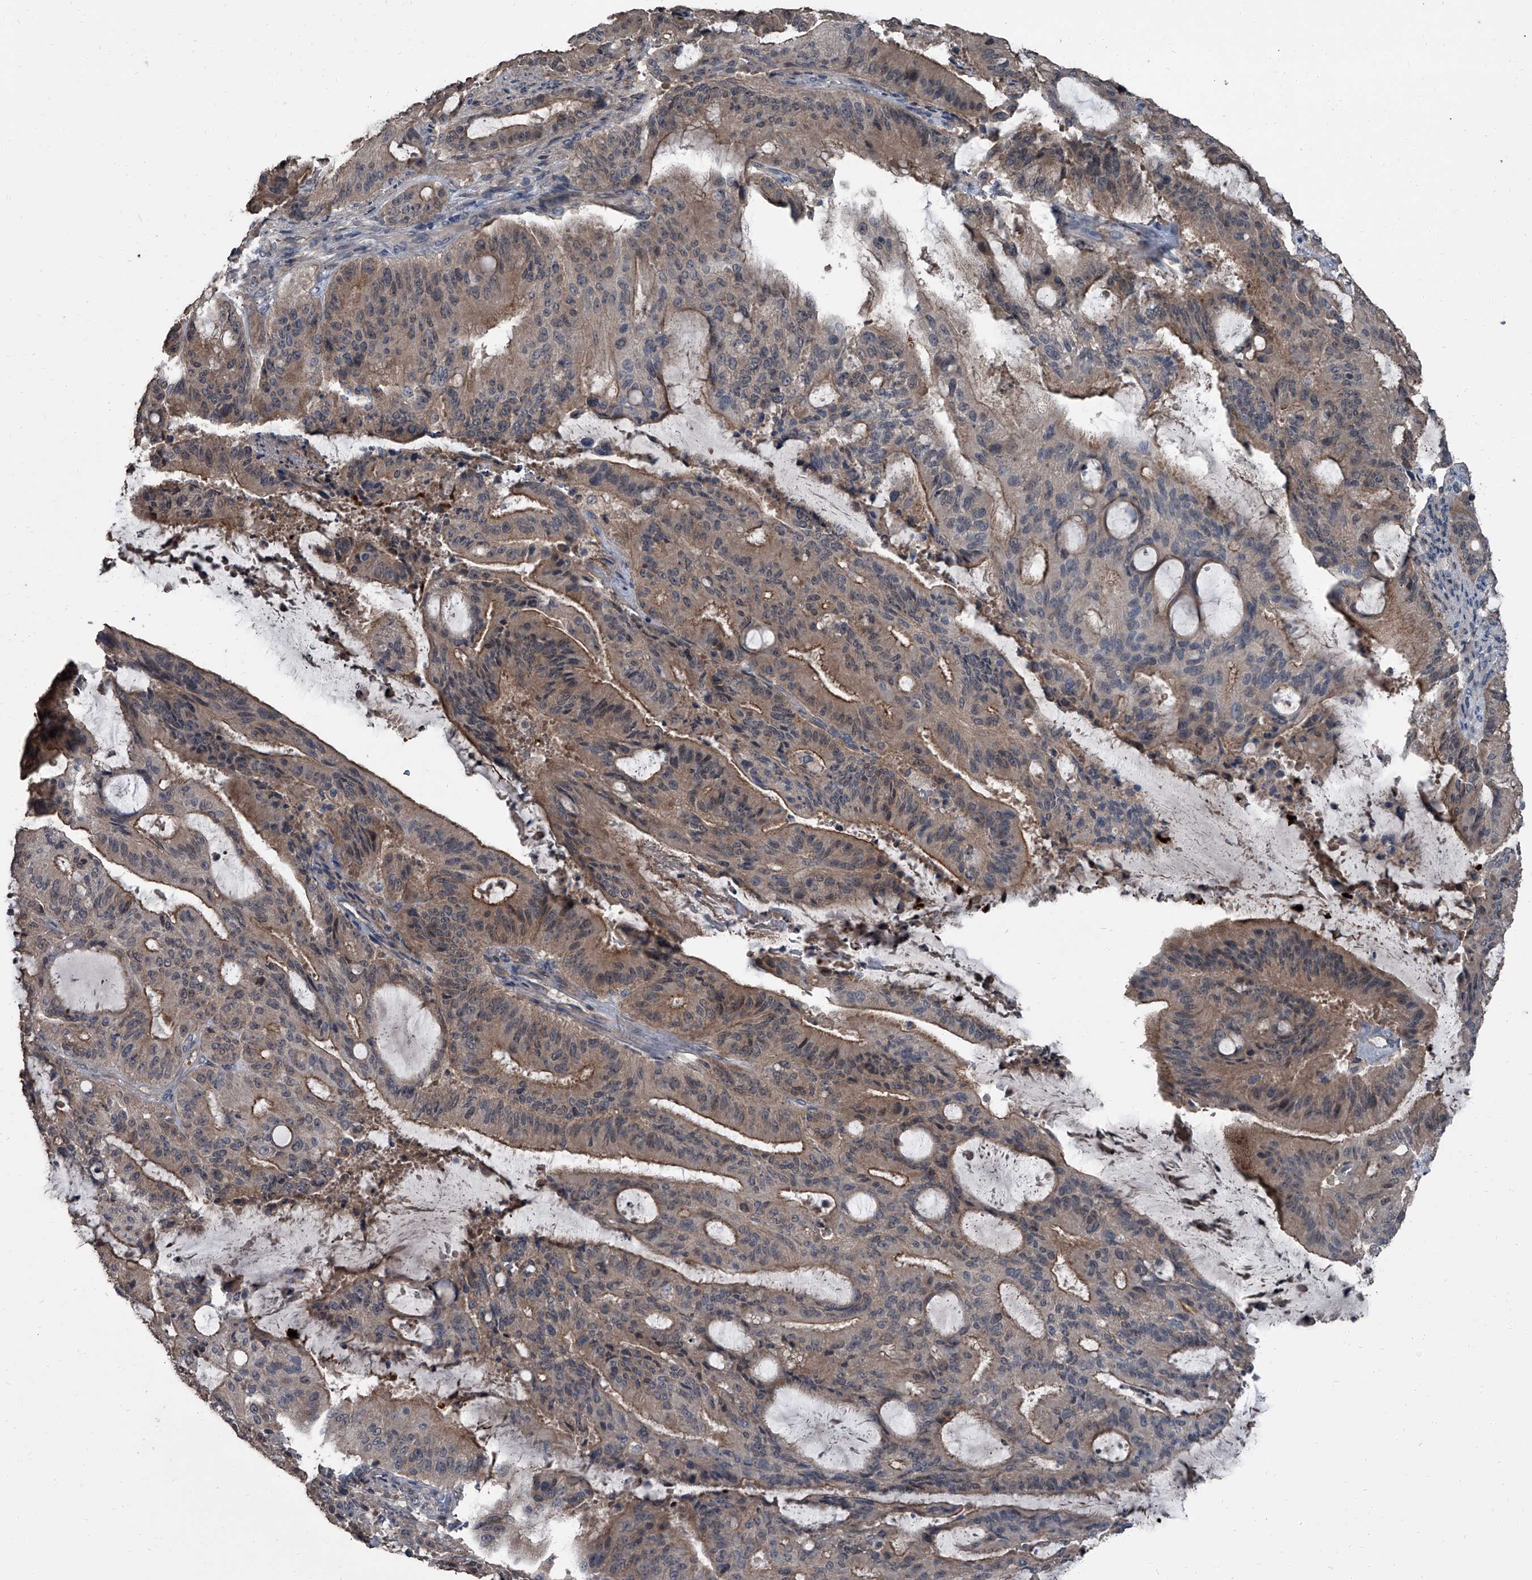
{"staining": {"intensity": "moderate", "quantity": "25%-75%", "location": "cytoplasmic/membranous"}, "tissue": "liver cancer", "cell_type": "Tumor cells", "image_type": "cancer", "snomed": [{"axis": "morphology", "description": "Normal tissue, NOS"}, {"axis": "morphology", "description": "Cholangiocarcinoma"}, {"axis": "topography", "description": "Liver"}, {"axis": "topography", "description": "Peripheral nerve tissue"}], "caption": "Immunohistochemistry histopathology image of neoplastic tissue: cholangiocarcinoma (liver) stained using immunohistochemistry (IHC) demonstrates medium levels of moderate protein expression localized specifically in the cytoplasmic/membranous of tumor cells, appearing as a cytoplasmic/membranous brown color.", "gene": "OARD1", "patient": {"sex": "female", "age": 73}}